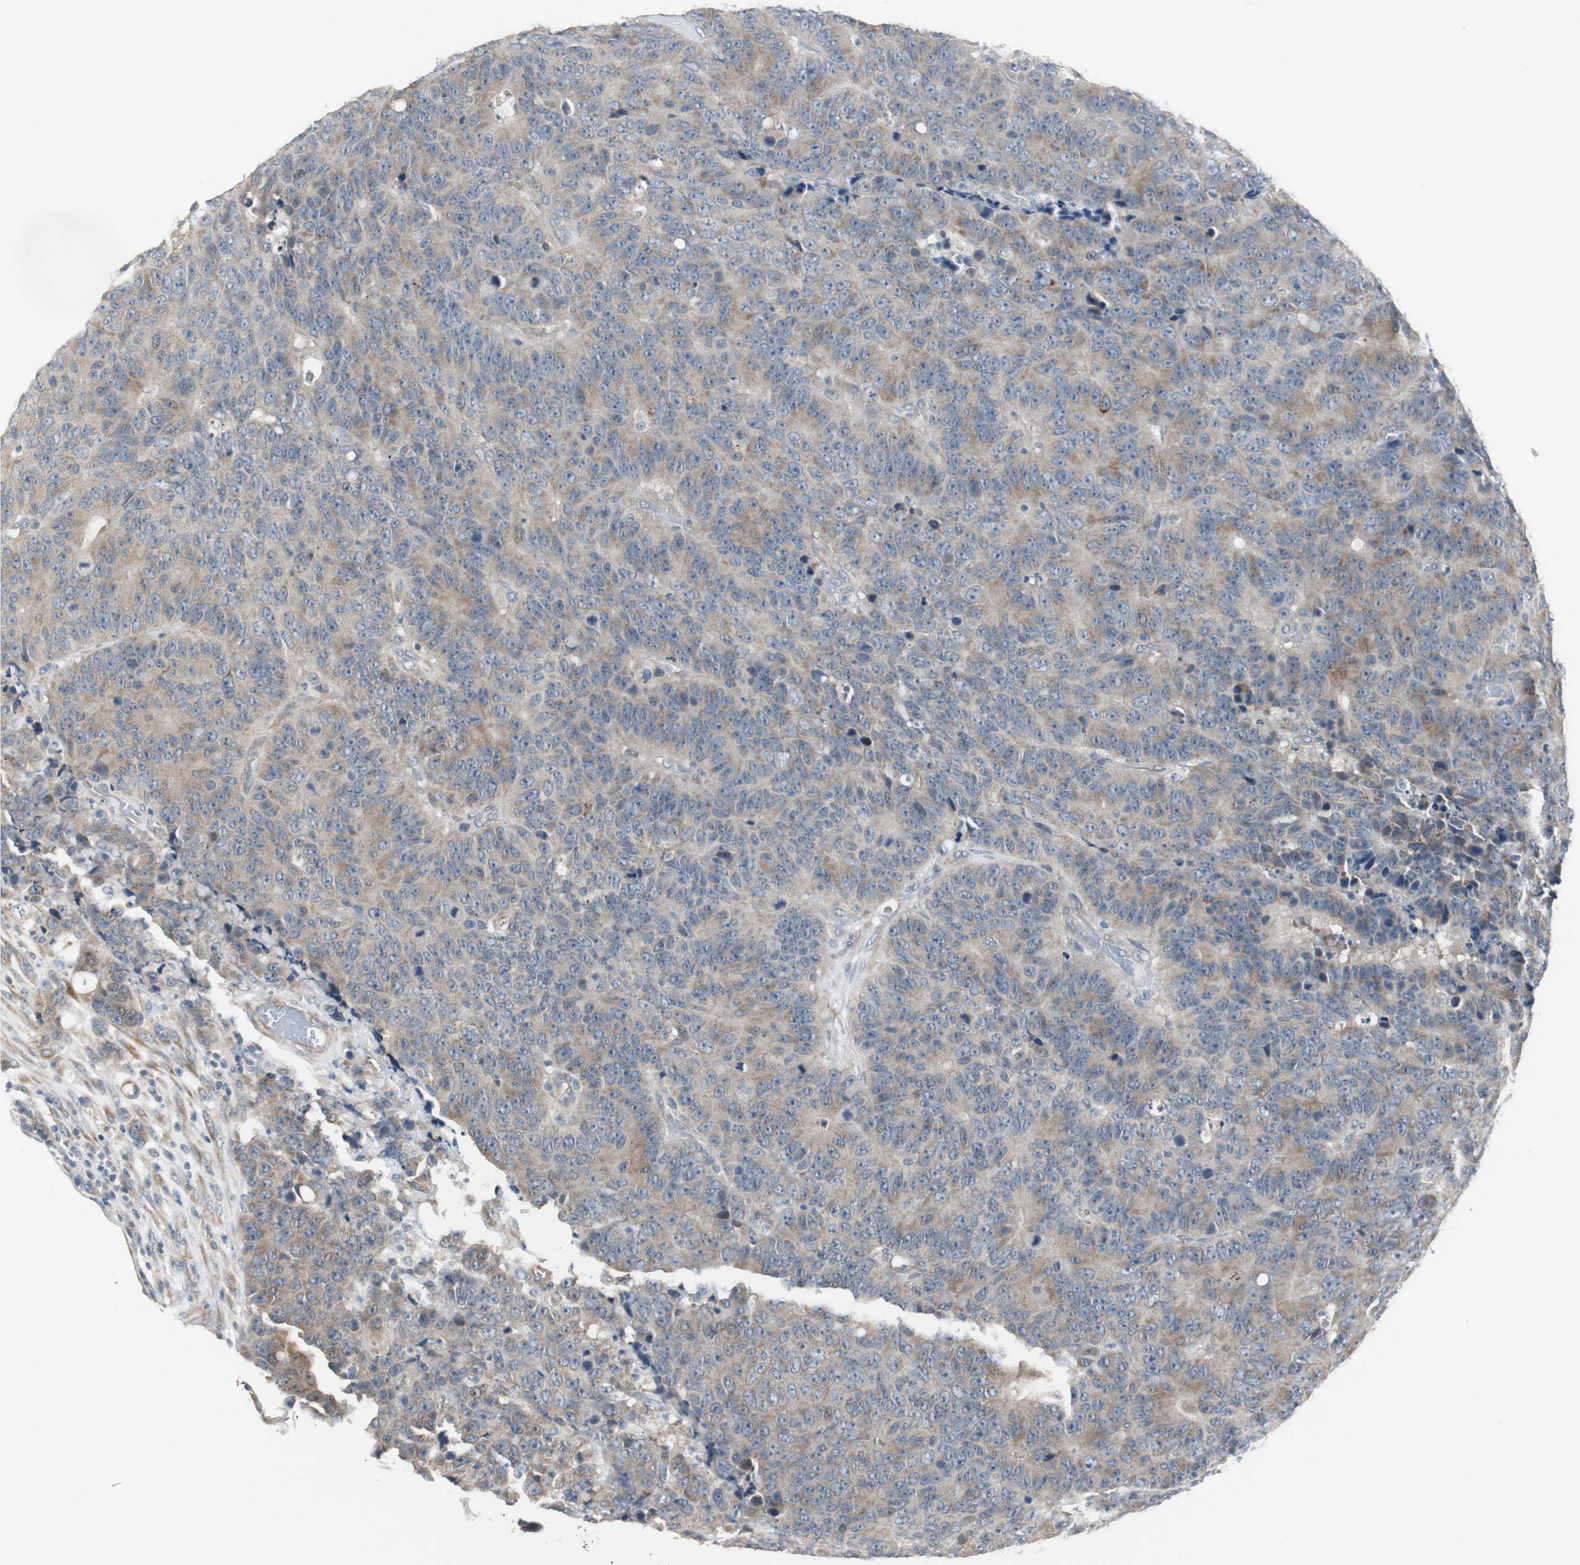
{"staining": {"intensity": "weak", "quantity": ">75%", "location": "cytoplasmic/membranous"}, "tissue": "colorectal cancer", "cell_type": "Tumor cells", "image_type": "cancer", "snomed": [{"axis": "morphology", "description": "Adenocarcinoma, NOS"}, {"axis": "topography", "description": "Colon"}], "caption": "Brown immunohistochemical staining in human colorectal adenocarcinoma demonstrates weak cytoplasmic/membranous positivity in approximately >75% of tumor cells.", "gene": "MYT1", "patient": {"sex": "female", "age": 86}}